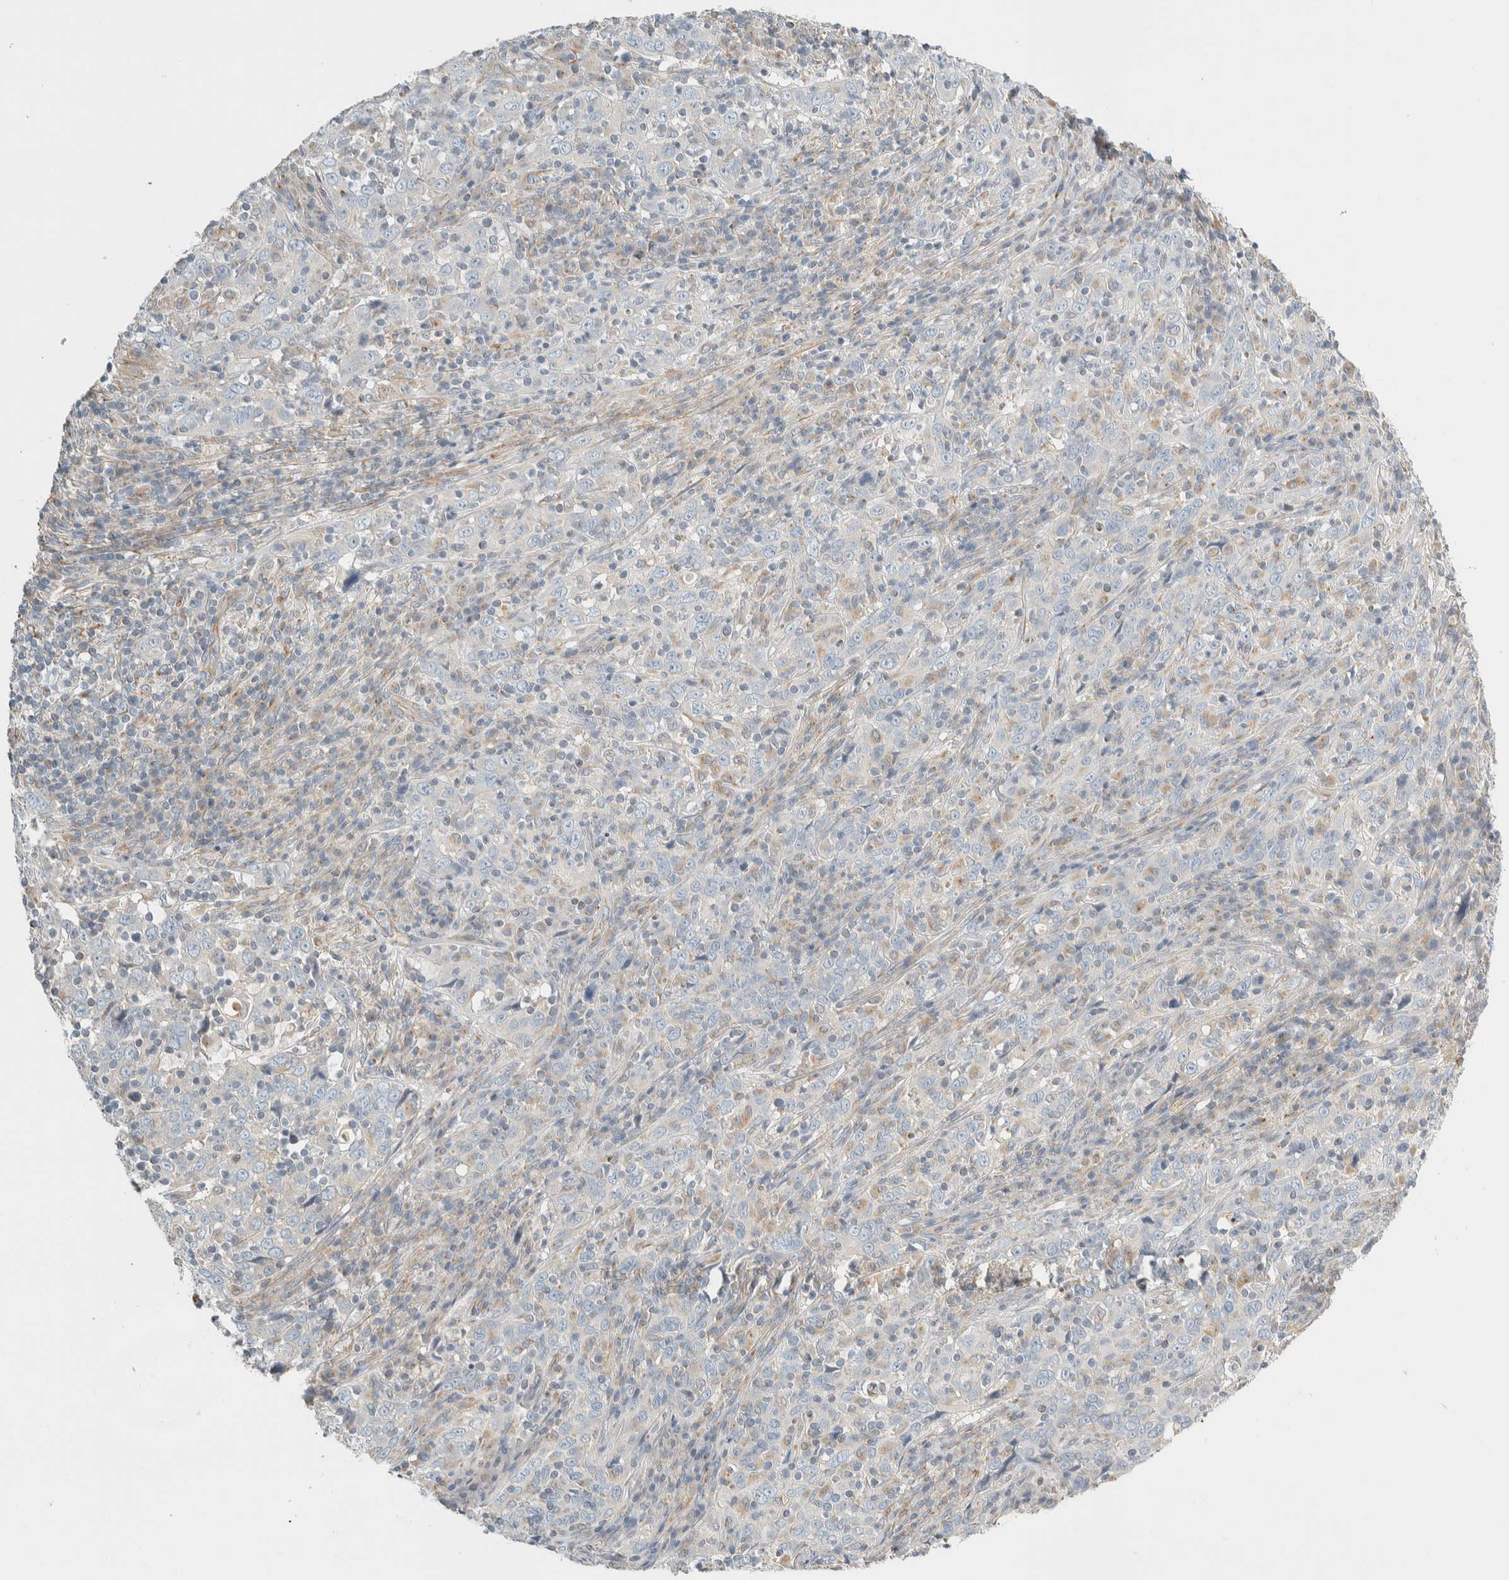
{"staining": {"intensity": "negative", "quantity": "none", "location": "none"}, "tissue": "cervical cancer", "cell_type": "Tumor cells", "image_type": "cancer", "snomed": [{"axis": "morphology", "description": "Squamous cell carcinoma, NOS"}, {"axis": "topography", "description": "Cervix"}], "caption": "Cervical squamous cell carcinoma stained for a protein using IHC demonstrates no expression tumor cells.", "gene": "CDR2", "patient": {"sex": "female", "age": 46}}